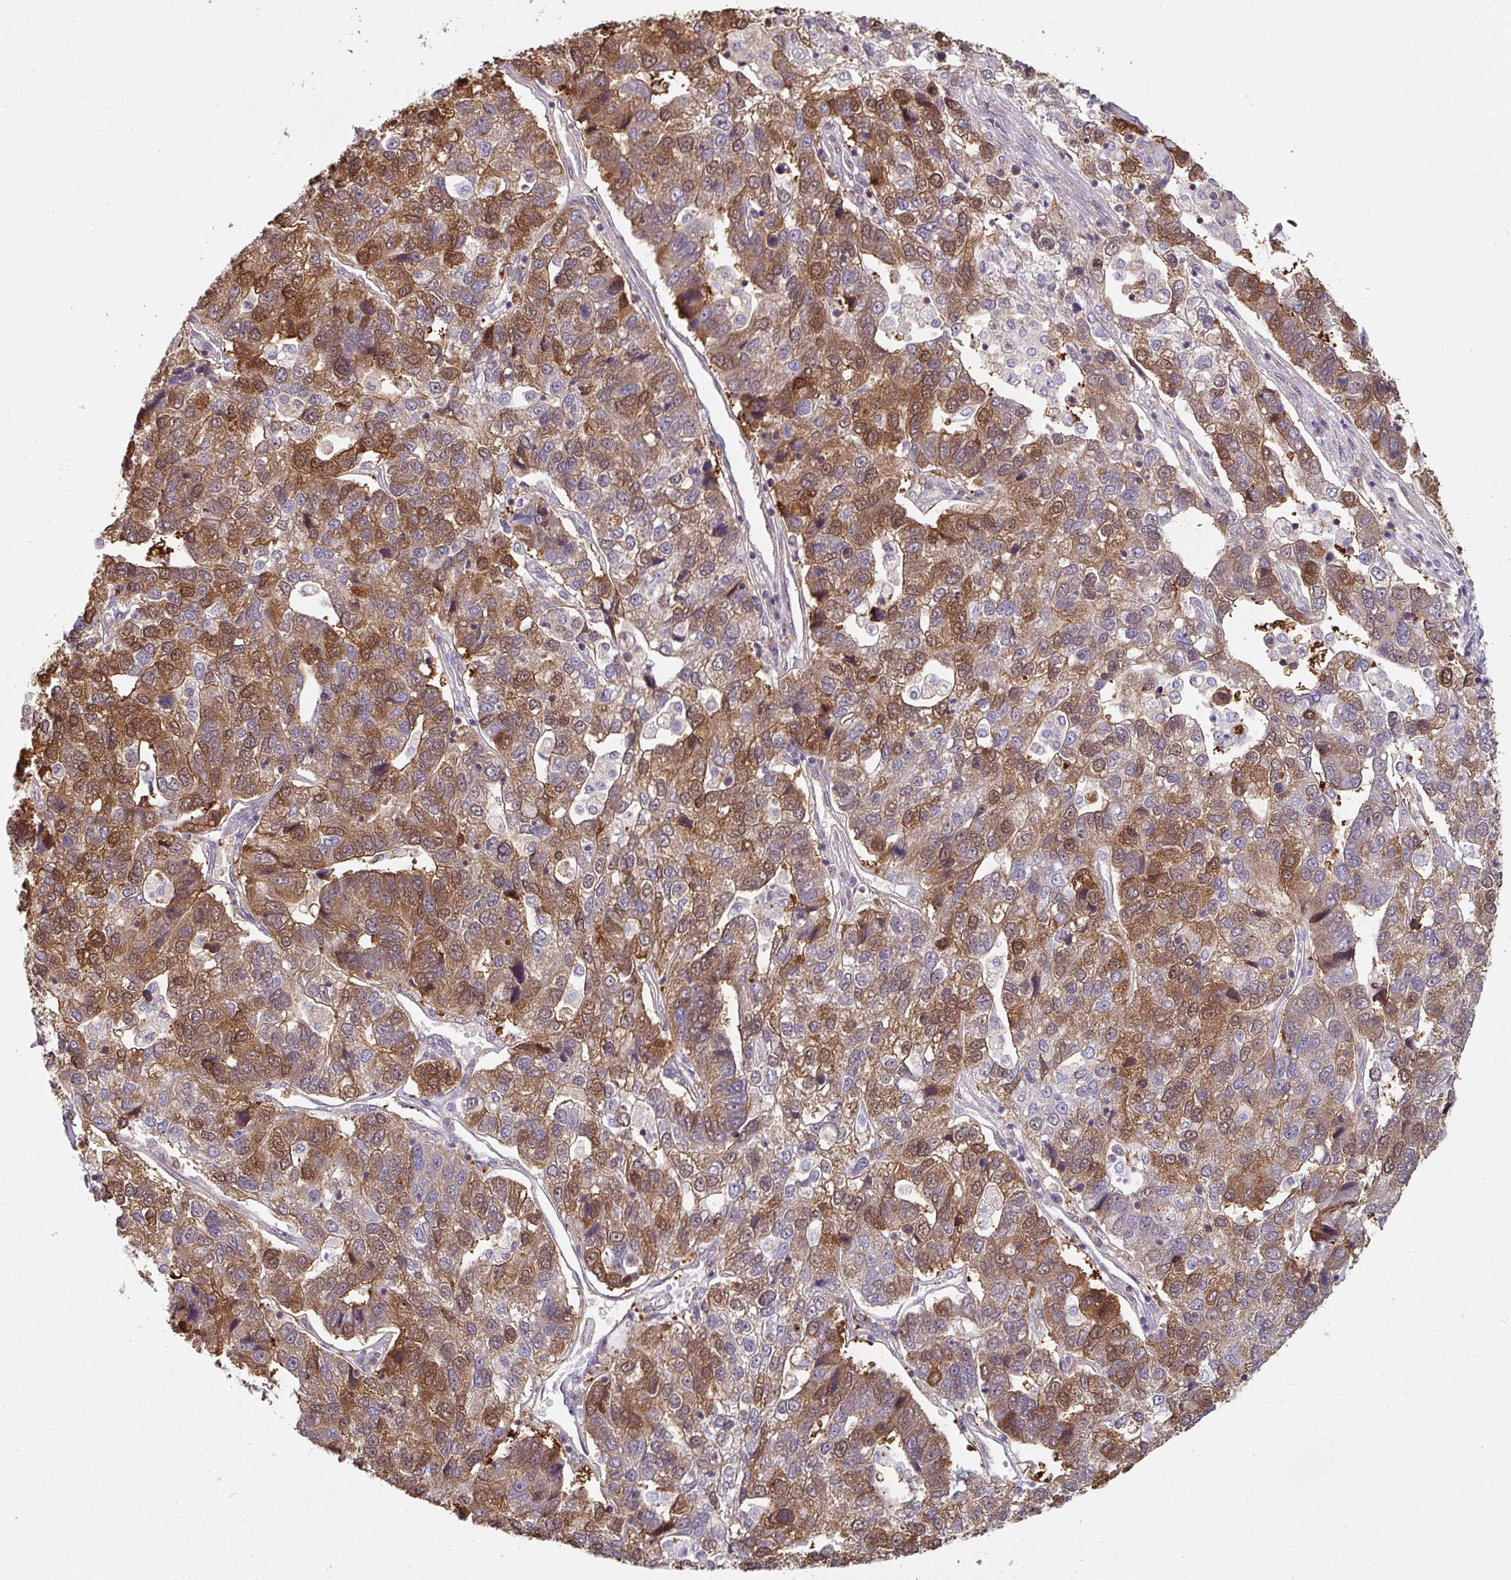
{"staining": {"intensity": "moderate", "quantity": ">75%", "location": "cytoplasmic/membranous,nuclear"}, "tissue": "pancreatic cancer", "cell_type": "Tumor cells", "image_type": "cancer", "snomed": [{"axis": "morphology", "description": "Adenocarcinoma, NOS"}, {"axis": "topography", "description": "Pancreas"}], "caption": "Human pancreatic cancer (adenocarcinoma) stained with a brown dye displays moderate cytoplasmic/membranous and nuclear positive positivity in approximately >75% of tumor cells.", "gene": "ST13", "patient": {"sex": "female", "age": 61}}